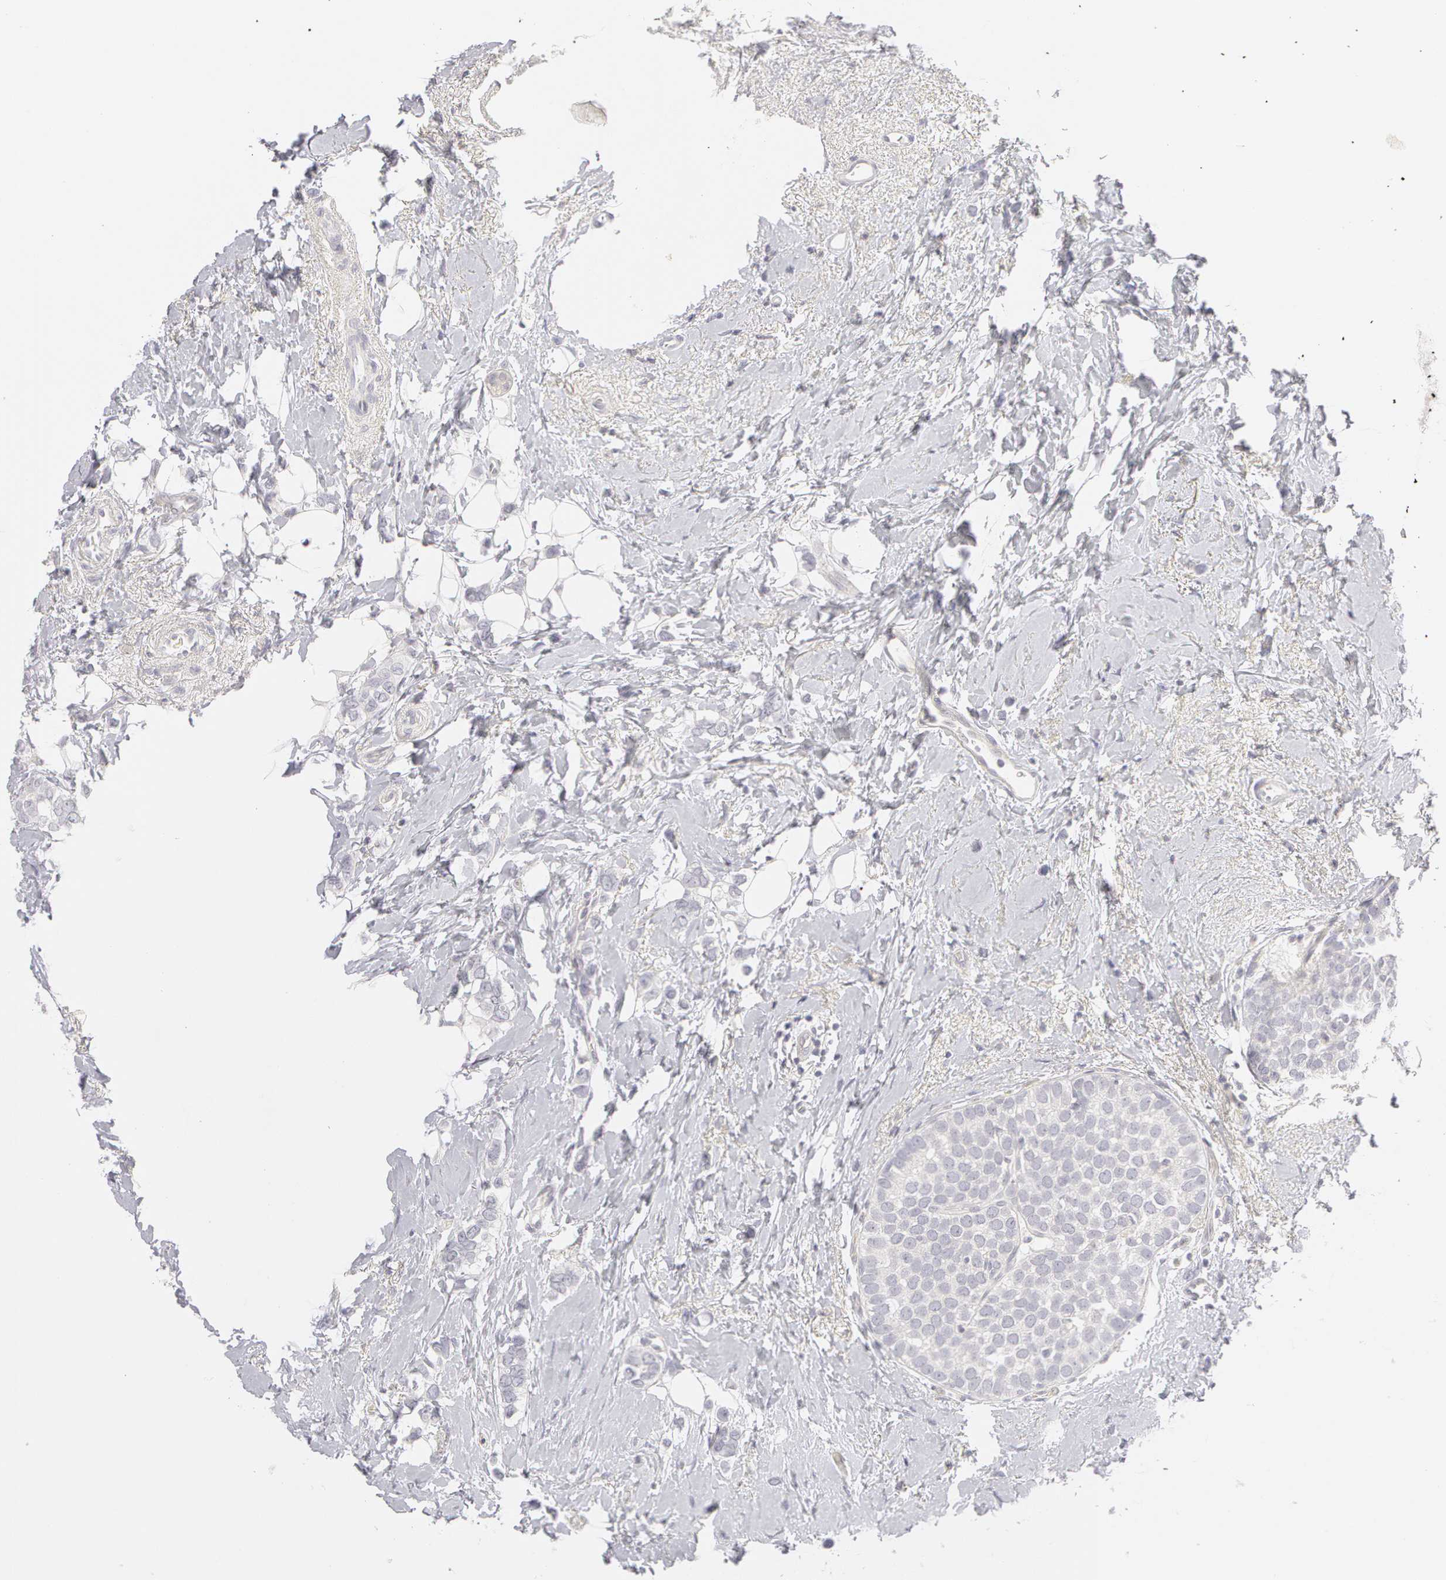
{"staining": {"intensity": "negative", "quantity": "none", "location": "none"}, "tissue": "breast cancer", "cell_type": "Tumor cells", "image_type": "cancer", "snomed": [{"axis": "morphology", "description": "Duct carcinoma"}, {"axis": "topography", "description": "Breast"}], "caption": "Immunohistochemistry (IHC) image of neoplastic tissue: invasive ductal carcinoma (breast) stained with DAB (3,3'-diaminobenzidine) exhibits no significant protein staining in tumor cells.", "gene": "ABCB1", "patient": {"sex": "female", "age": 72}}